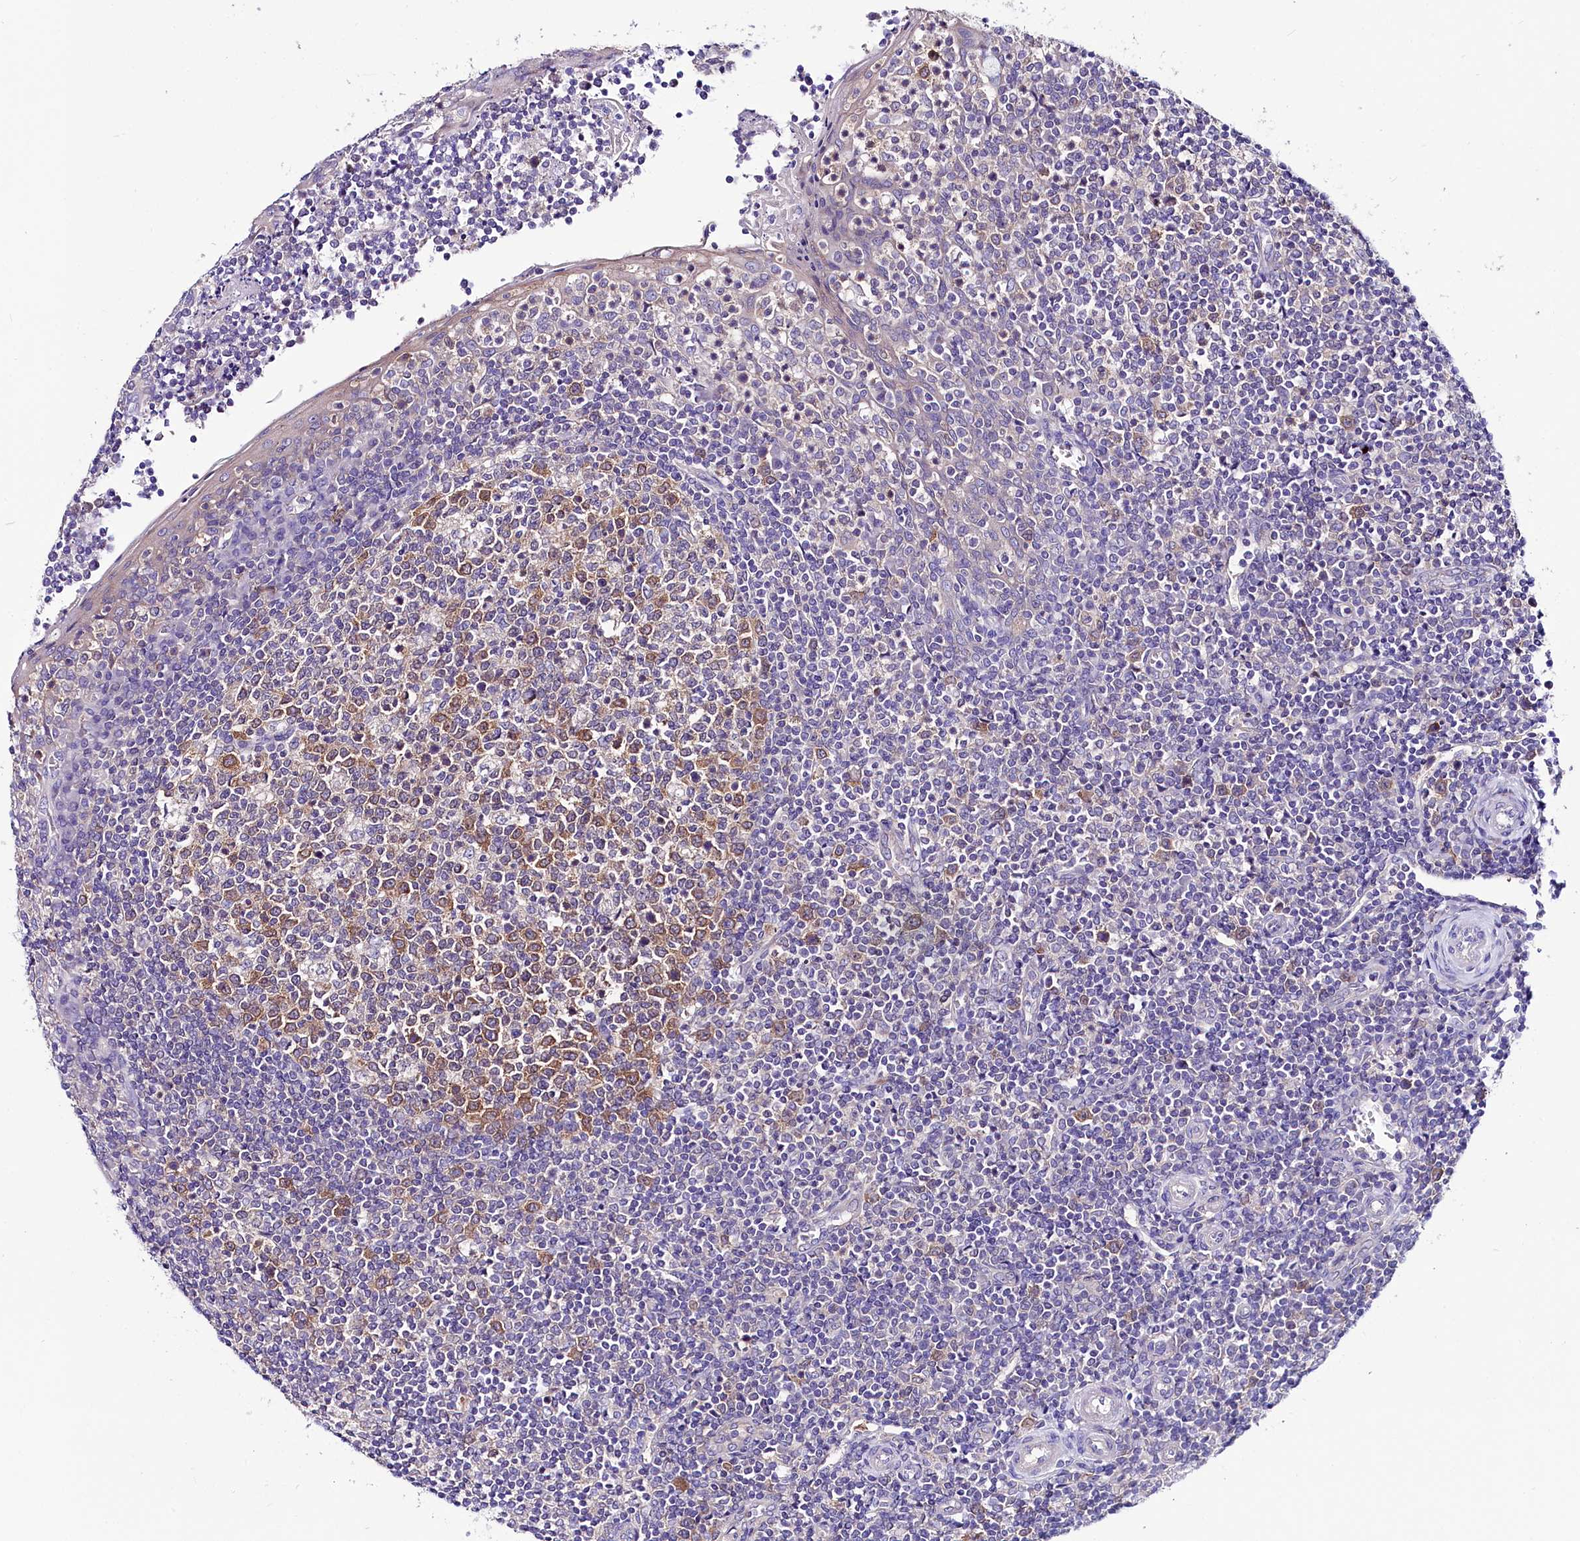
{"staining": {"intensity": "moderate", "quantity": "25%-75%", "location": "cytoplasmic/membranous"}, "tissue": "tonsil", "cell_type": "Germinal center cells", "image_type": "normal", "snomed": [{"axis": "morphology", "description": "Normal tissue, NOS"}, {"axis": "topography", "description": "Tonsil"}], "caption": "Immunohistochemistry (IHC) (DAB) staining of normal human tonsil exhibits moderate cytoplasmic/membranous protein expression in about 25%-75% of germinal center cells. Nuclei are stained in blue.", "gene": "ABHD5", "patient": {"sex": "female", "age": 19}}